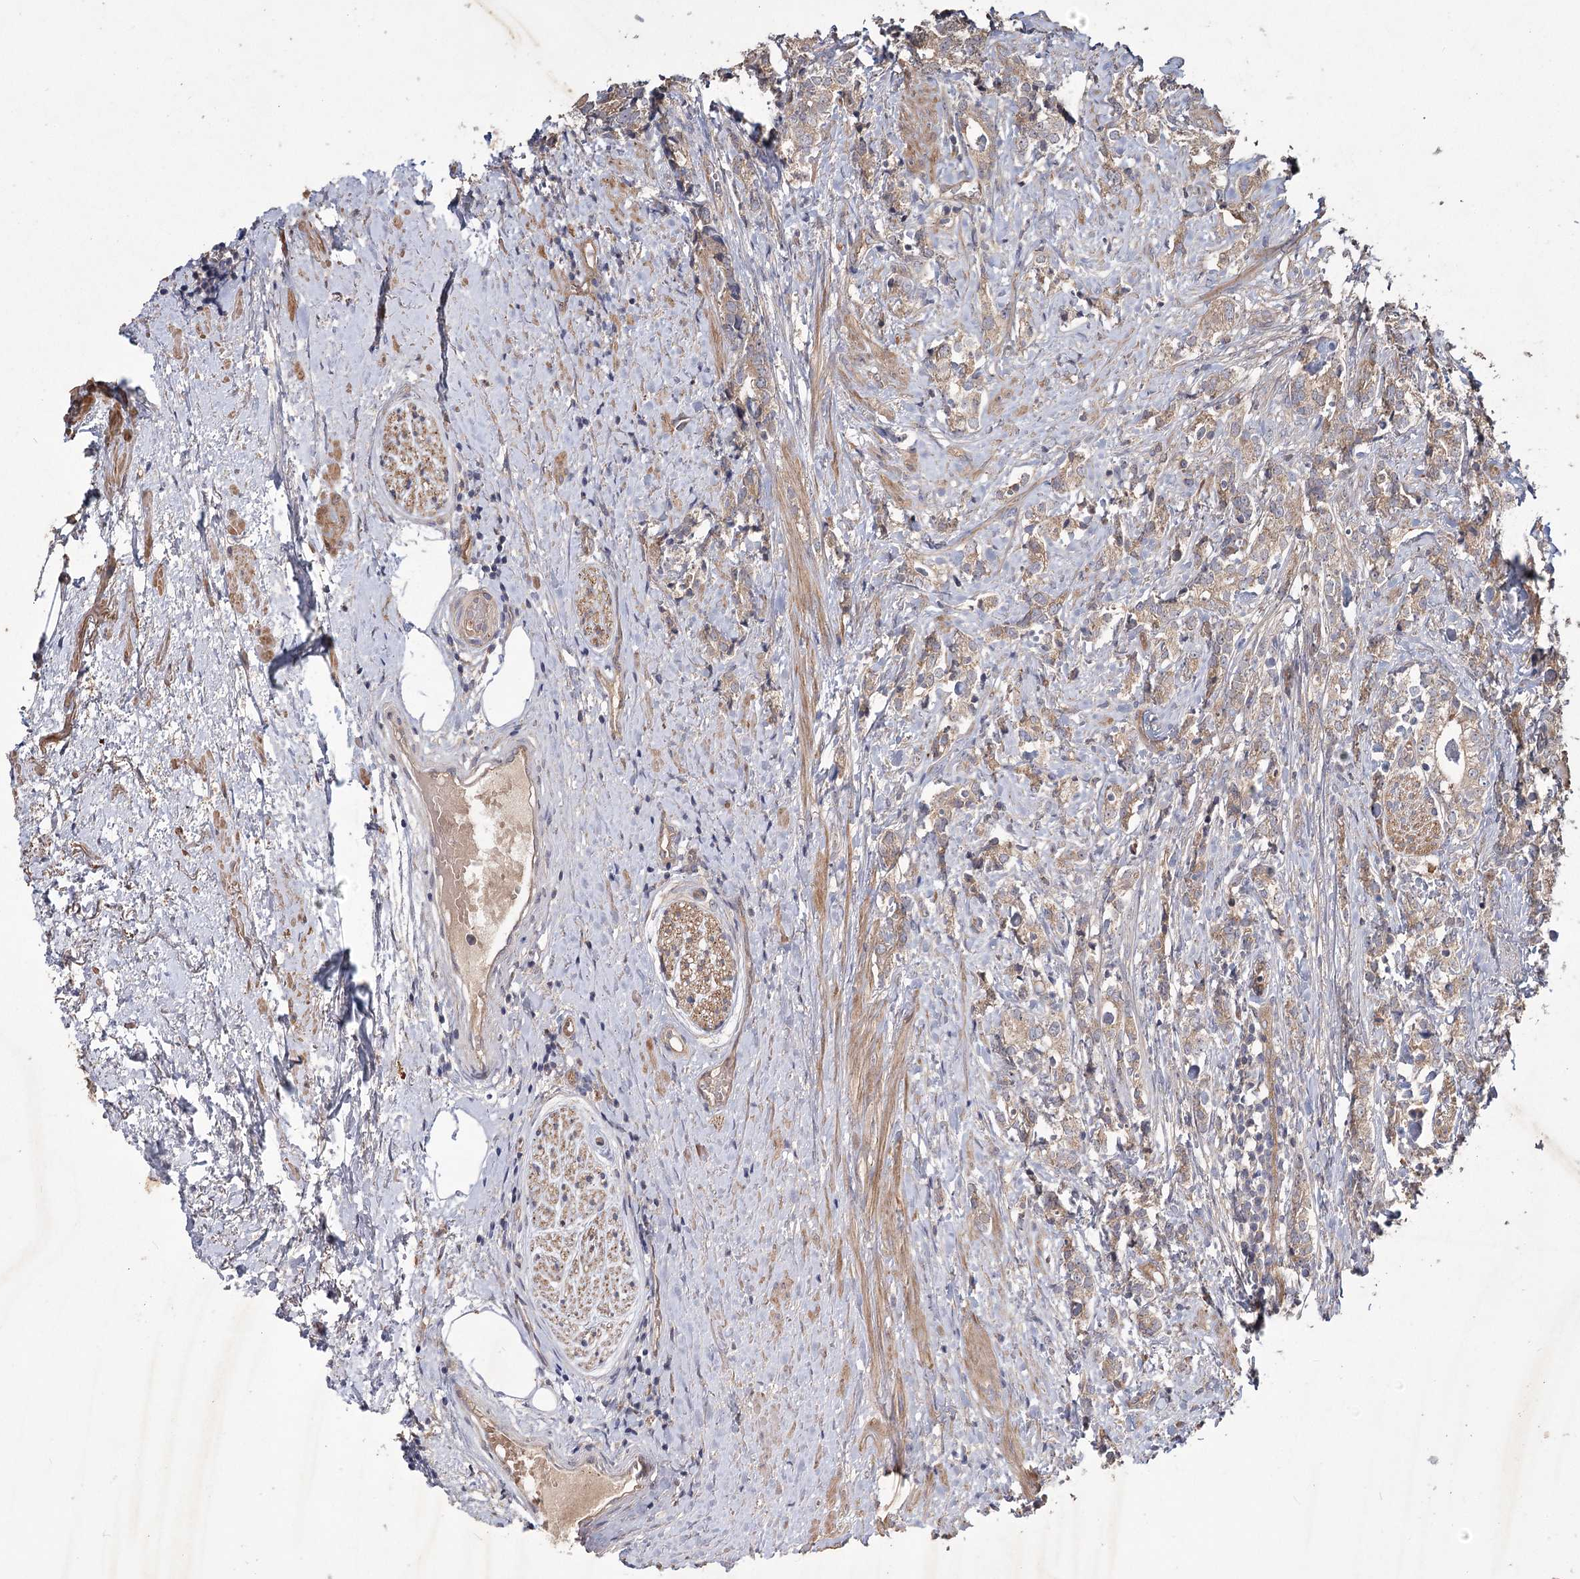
{"staining": {"intensity": "weak", "quantity": ">75%", "location": "cytoplasmic/membranous"}, "tissue": "prostate cancer", "cell_type": "Tumor cells", "image_type": "cancer", "snomed": [{"axis": "morphology", "description": "Adenocarcinoma, High grade"}, {"axis": "topography", "description": "Prostate"}], "caption": "Immunohistochemistry (DAB) staining of human high-grade adenocarcinoma (prostate) reveals weak cytoplasmic/membranous protein positivity in approximately >75% of tumor cells.", "gene": "RIN2", "patient": {"sex": "male", "age": 69}}